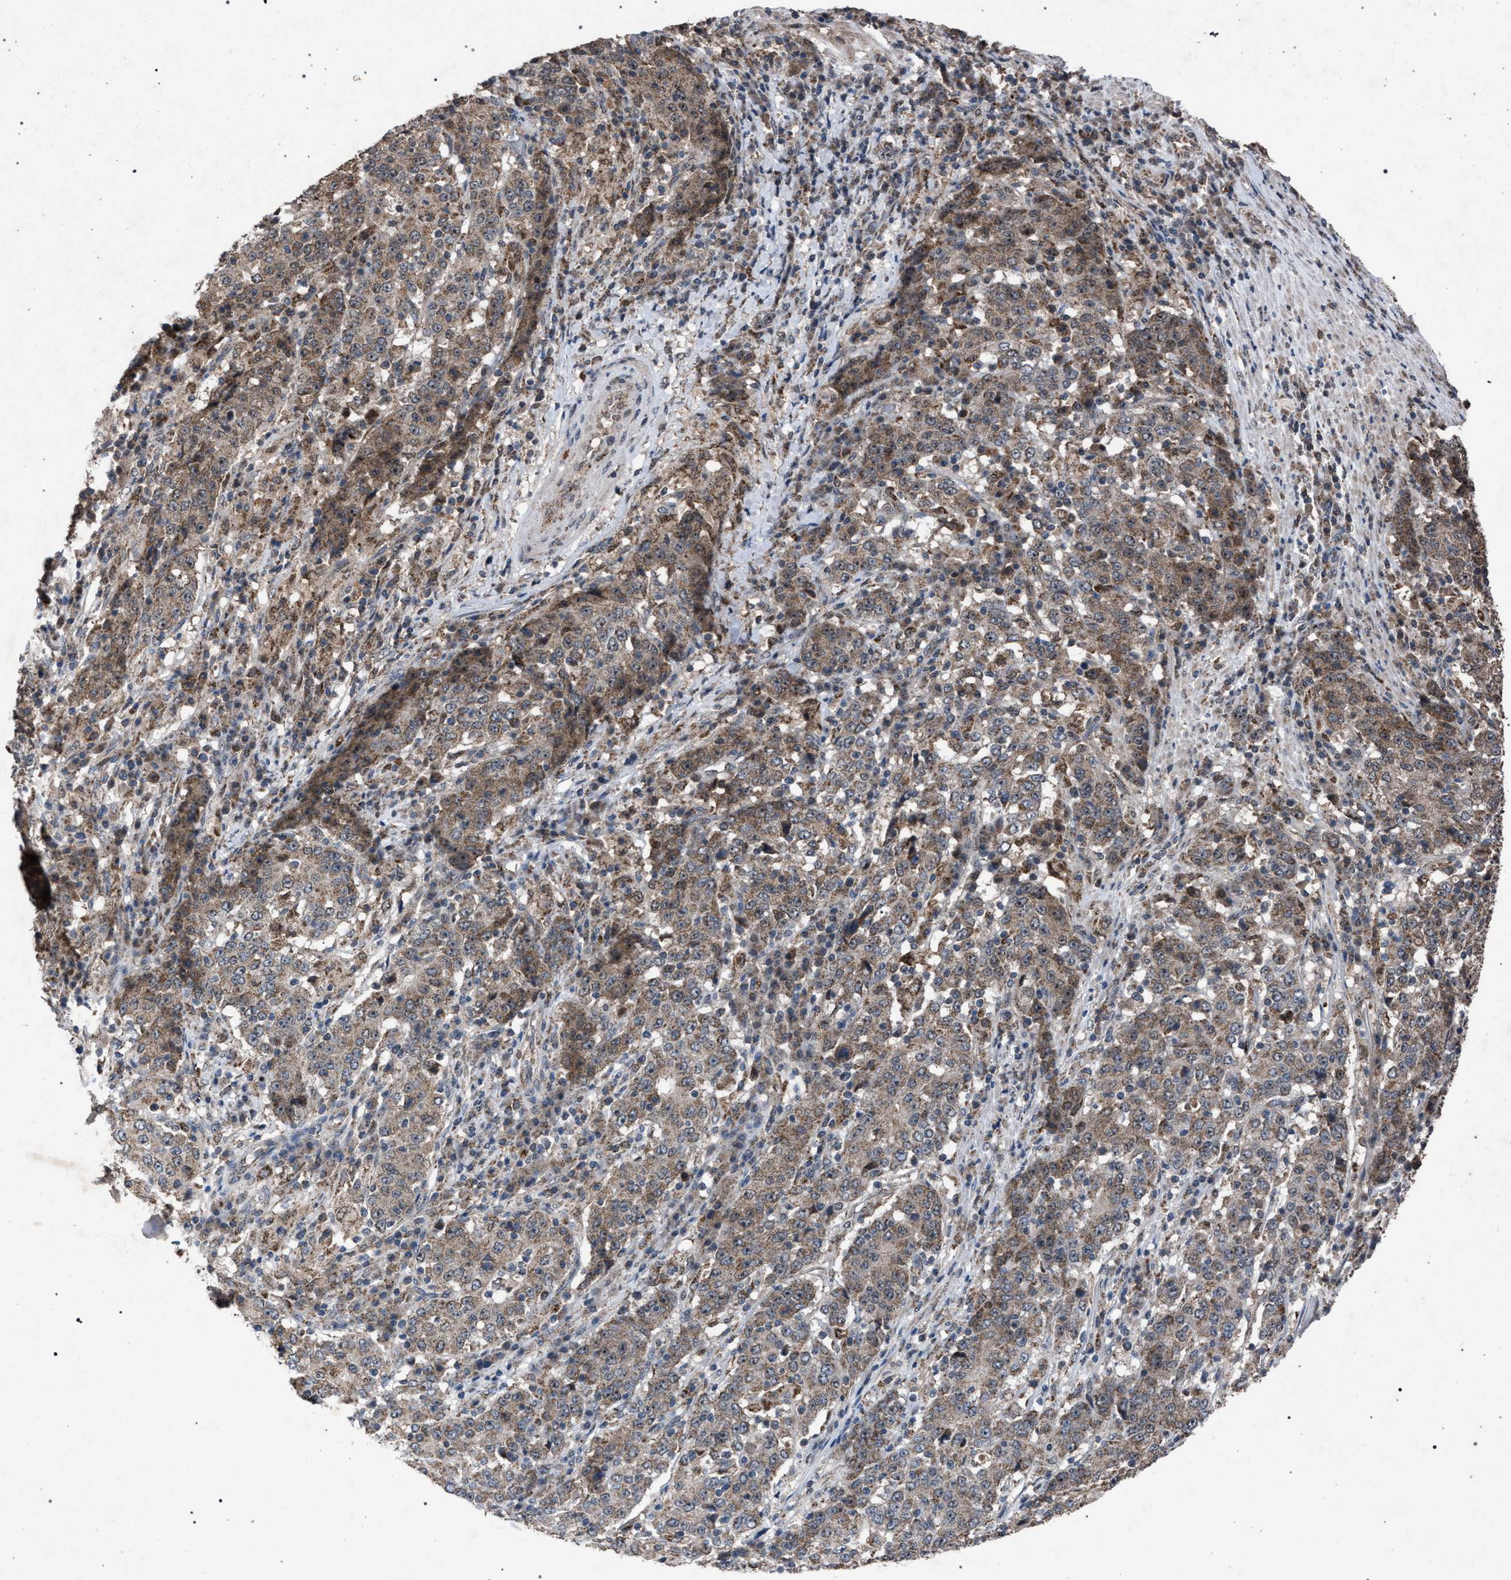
{"staining": {"intensity": "moderate", "quantity": ">75%", "location": "cytoplasmic/membranous"}, "tissue": "stomach cancer", "cell_type": "Tumor cells", "image_type": "cancer", "snomed": [{"axis": "morphology", "description": "Adenocarcinoma, NOS"}, {"axis": "topography", "description": "Stomach"}], "caption": "A medium amount of moderate cytoplasmic/membranous positivity is appreciated in approximately >75% of tumor cells in stomach cancer tissue.", "gene": "HSD17B4", "patient": {"sex": "male", "age": 59}}